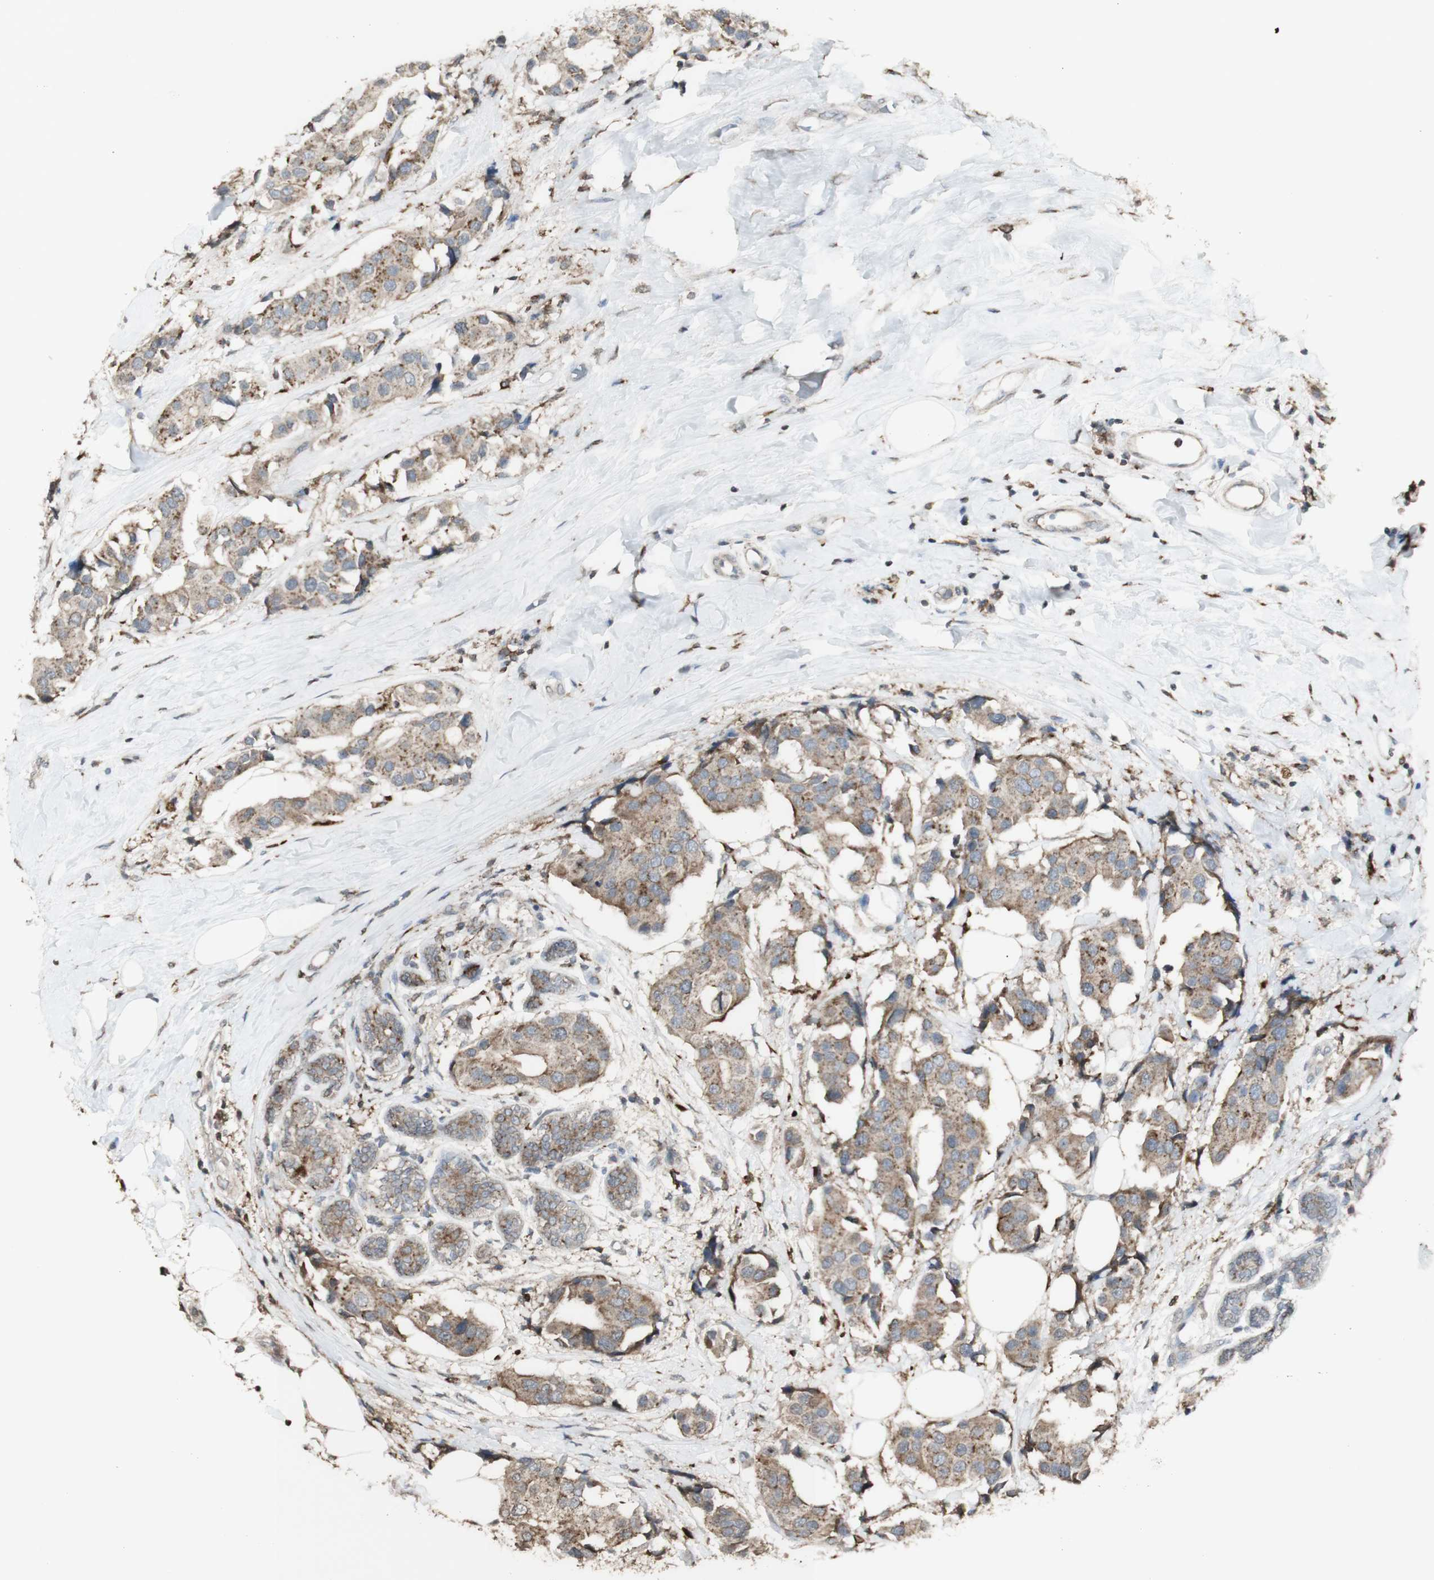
{"staining": {"intensity": "weak", "quantity": ">75%", "location": "cytoplasmic/membranous"}, "tissue": "breast cancer", "cell_type": "Tumor cells", "image_type": "cancer", "snomed": [{"axis": "morphology", "description": "Normal tissue, NOS"}, {"axis": "morphology", "description": "Duct carcinoma"}, {"axis": "topography", "description": "Breast"}], "caption": "Human breast cancer (intraductal carcinoma) stained with a brown dye shows weak cytoplasmic/membranous positive positivity in about >75% of tumor cells.", "gene": "ATP6V1E1", "patient": {"sex": "female", "age": 39}}